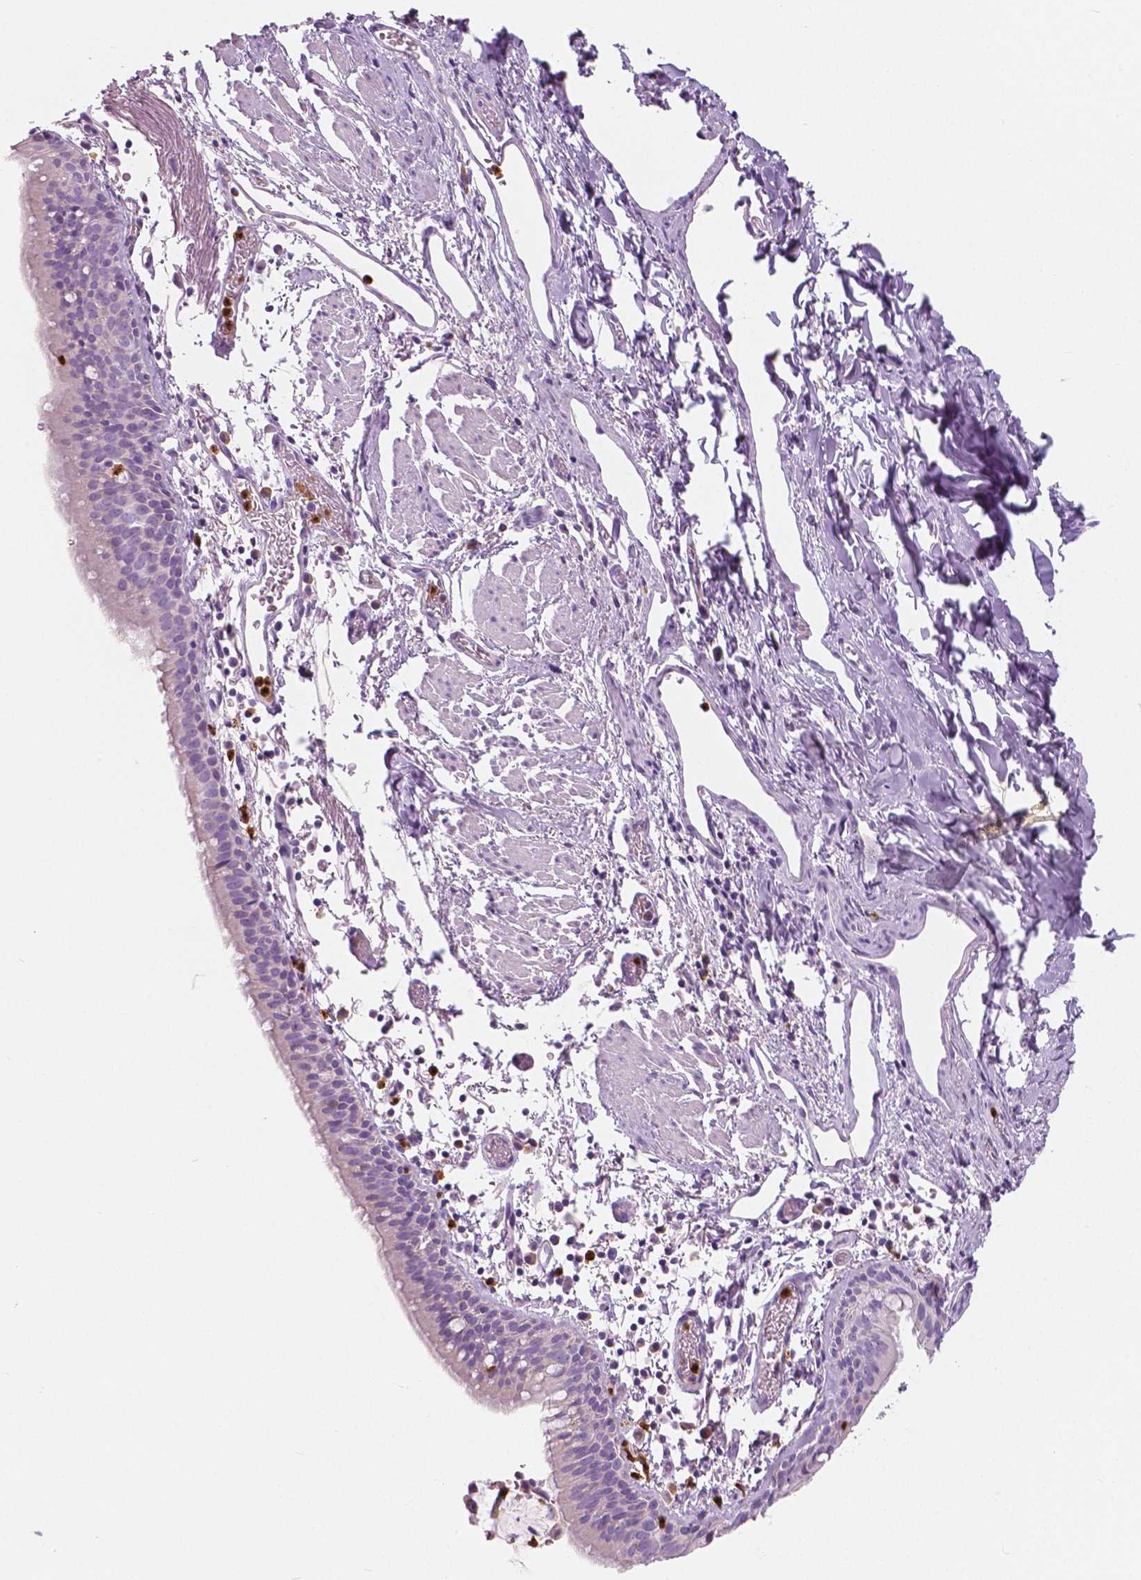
{"staining": {"intensity": "negative", "quantity": "none", "location": "none"}, "tissue": "bronchus", "cell_type": "Respiratory epithelial cells", "image_type": "normal", "snomed": [{"axis": "morphology", "description": "Normal tissue, NOS"}, {"axis": "morphology", "description": "Adenocarcinoma, NOS"}, {"axis": "topography", "description": "Bronchus"}], "caption": "Respiratory epithelial cells show no significant protein positivity in normal bronchus.", "gene": "CXCR2", "patient": {"sex": "male", "age": 68}}